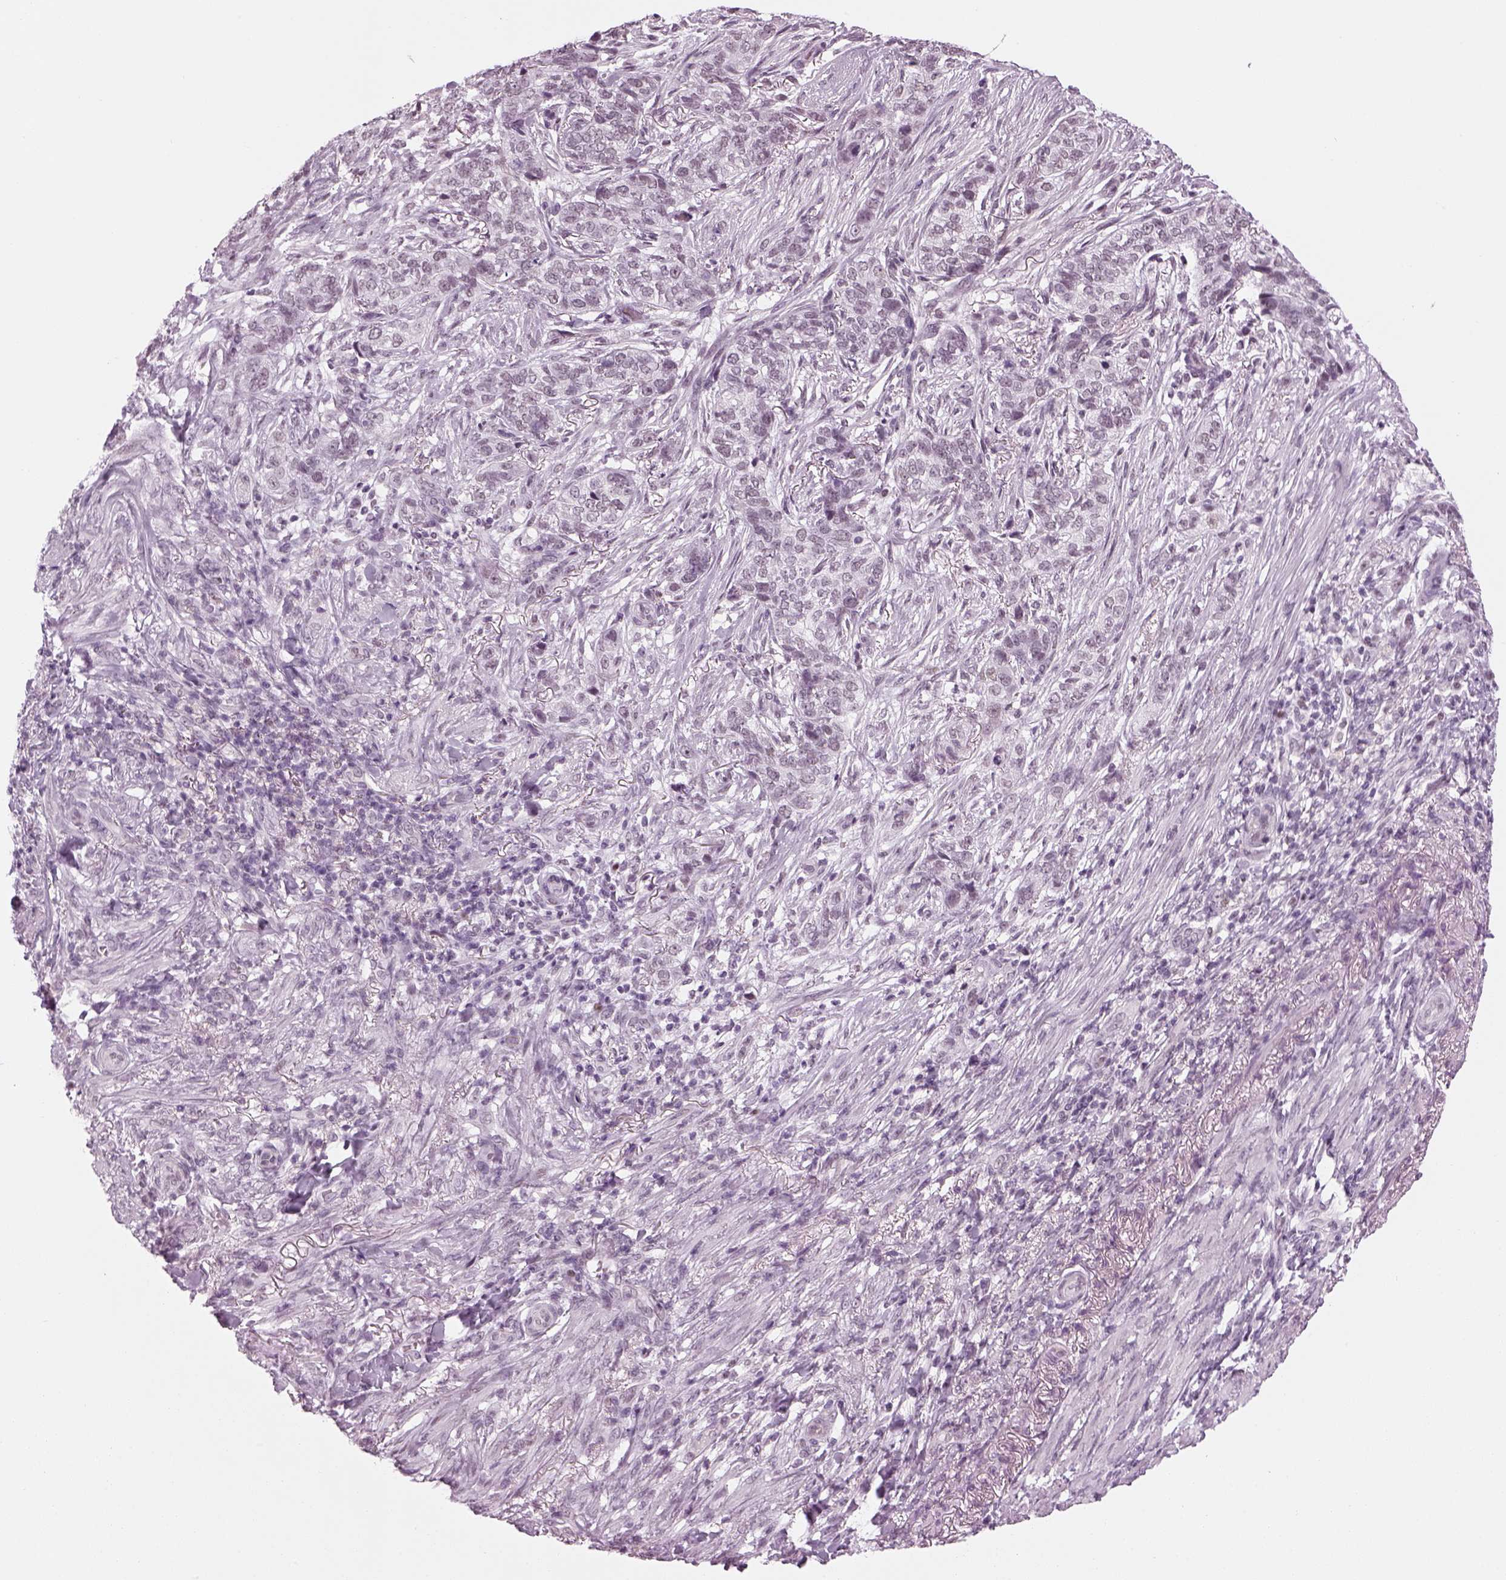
{"staining": {"intensity": "negative", "quantity": "none", "location": "none"}, "tissue": "skin cancer", "cell_type": "Tumor cells", "image_type": "cancer", "snomed": [{"axis": "morphology", "description": "Basal cell carcinoma"}, {"axis": "topography", "description": "Skin"}], "caption": "IHC micrograph of neoplastic tissue: human skin cancer stained with DAB (3,3'-diaminobenzidine) demonstrates no significant protein staining in tumor cells.", "gene": "KCNG2", "patient": {"sex": "female", "age": 69}}